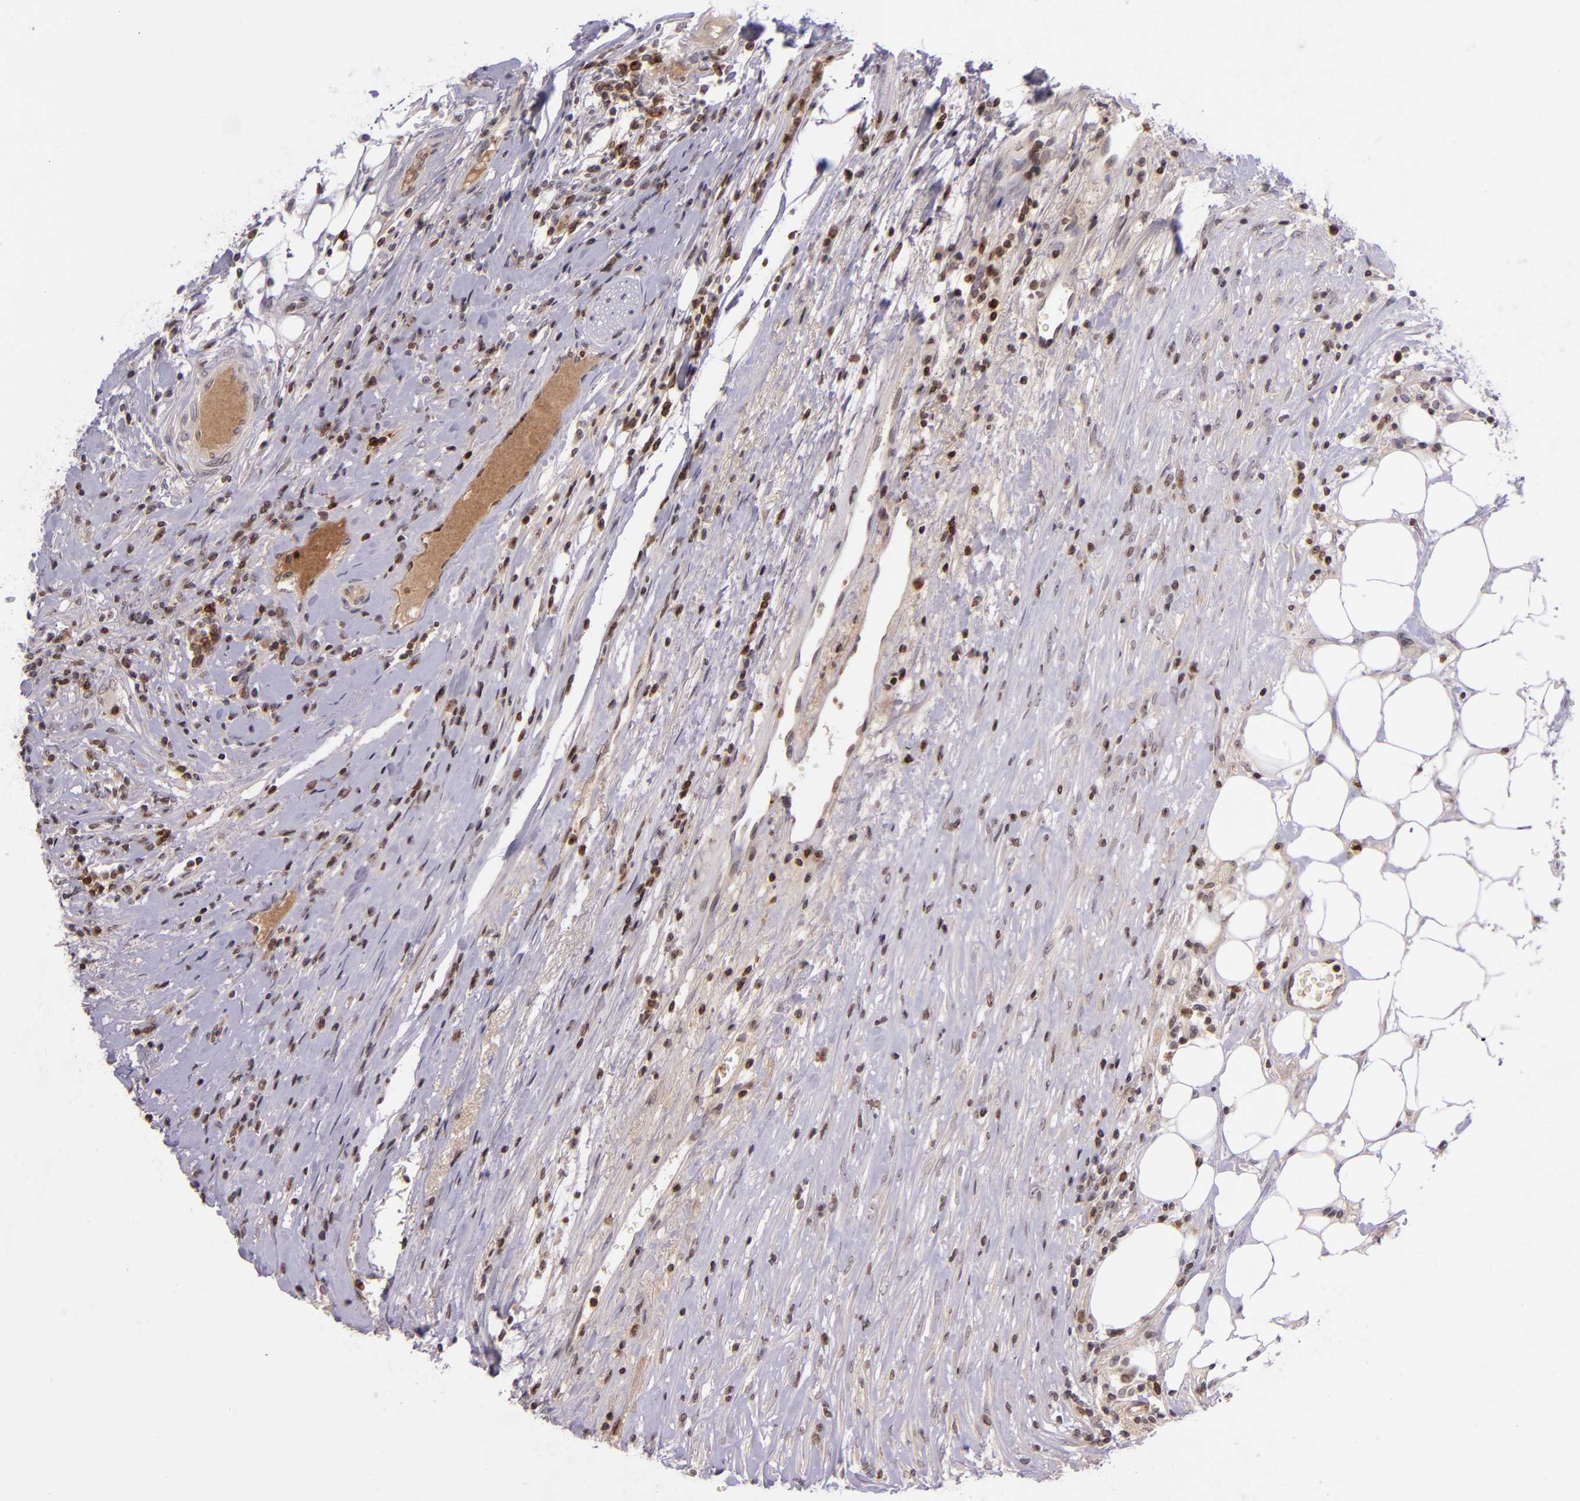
{"staining": {"intensity": "negative", "quantity": "none", "location": "none"}, "tissue": "colorectal cancer", "cell_type": "Tumor cells", "image_type": "cancer", "snomed": [{"axis": "morphology", "description": "Adenocarcinoma, NOS"}, {"axis": "topography", "description": "Colon"}], "caption": "Protein analysis of colorectal adenocarcinoma displays no significant expression in tumor cells.", "gene": "SELL", "patient": {"sex": "female", "age": 53}}